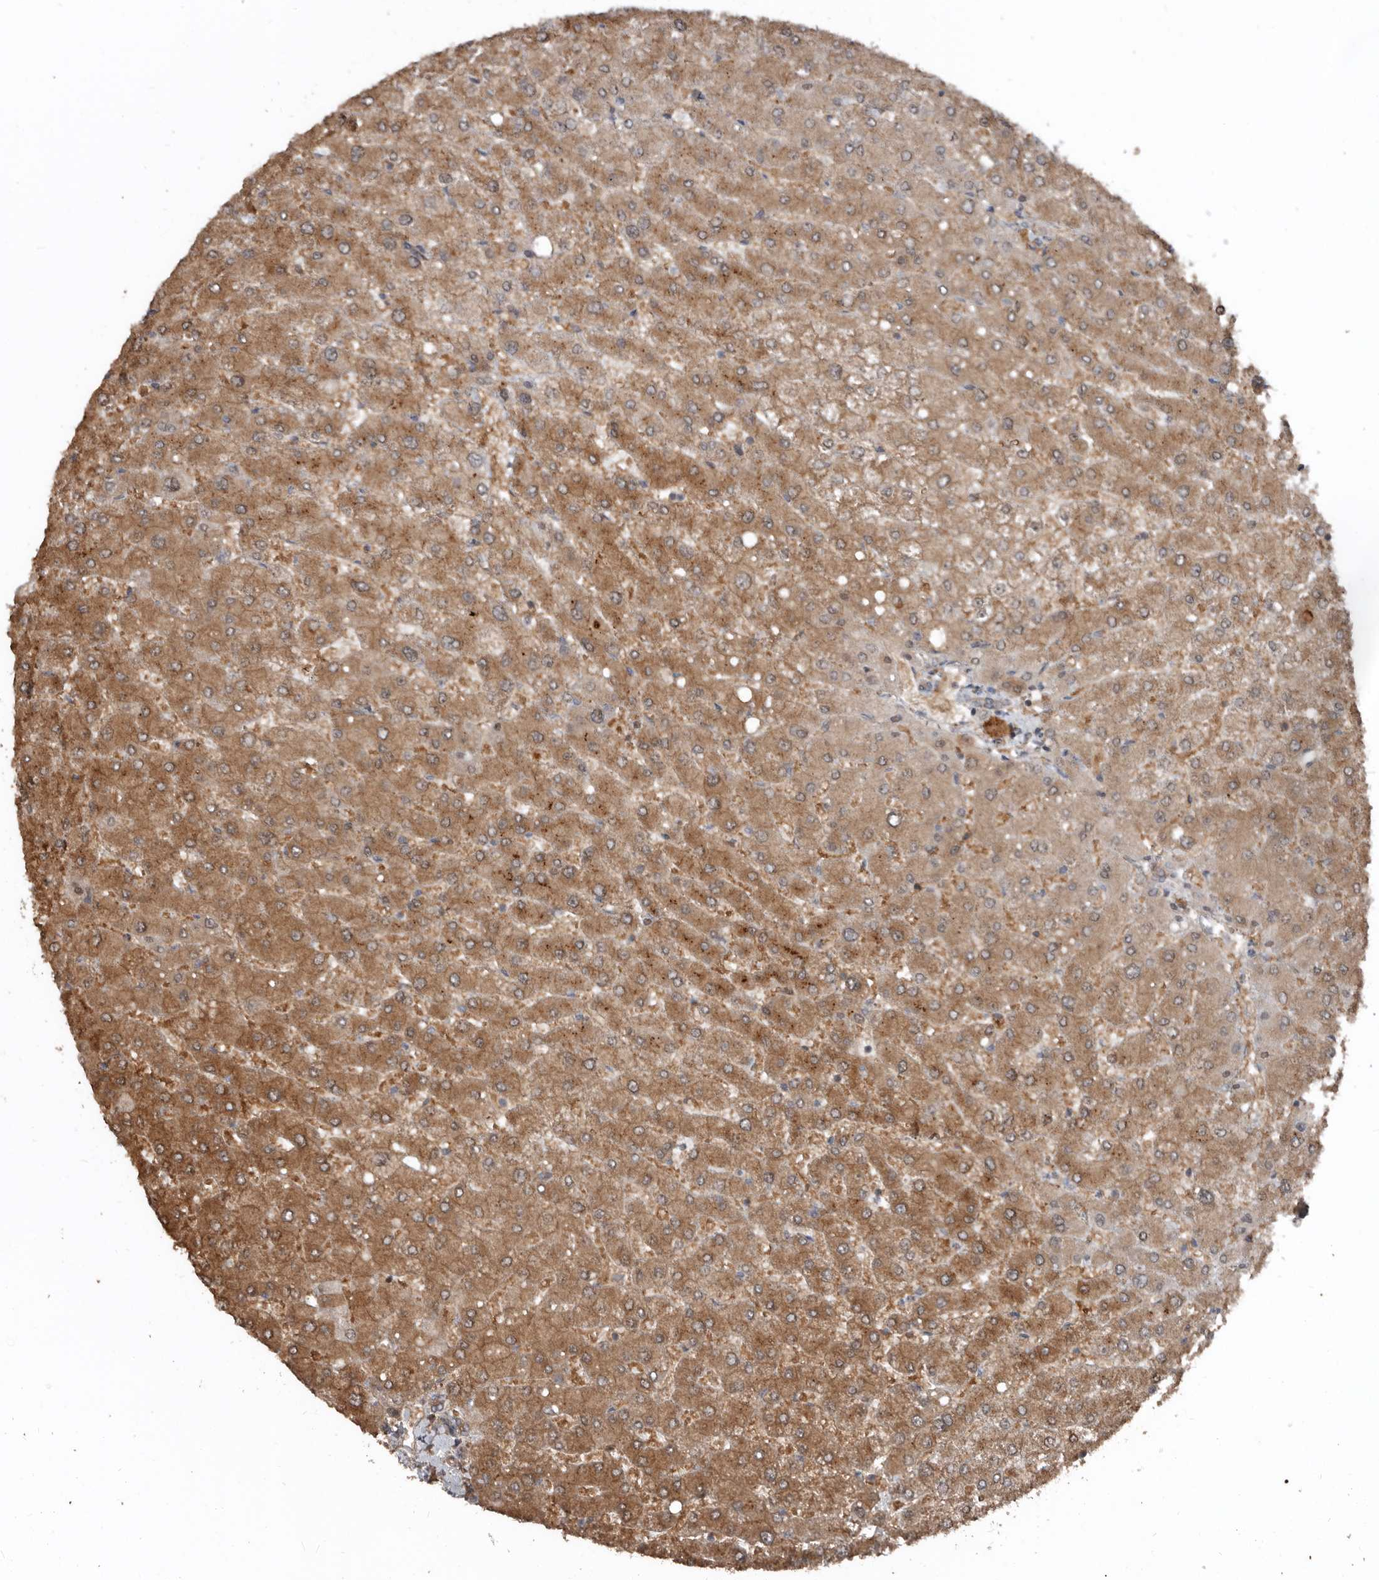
{"staining": {"intensity": "weak", "quantity": ">75%", "location": "cytoplasmic/membranous"}, "tissue": "liver", "cell_type": "Cholangiocytes", "image_type": "normal", "snomed": [{"axis": "morphology", "description": "Normal tissue, NOS"}, {"axis": "topography", "description": "Liver"}], "caption": "Immunohistochemical staining of normal human liver shows >75% levels of weak cytoplasmic/membranous protein positivity in about >75% of cholangiocytes. (Stains: DAB (3,3'-diaminobenzidine) in brown, nuclei in blue, Microscopy: brightfield microscopy at high magnification).", "gene": "EXOC3L1", "patient": {"sex": "male", "age": 55}}